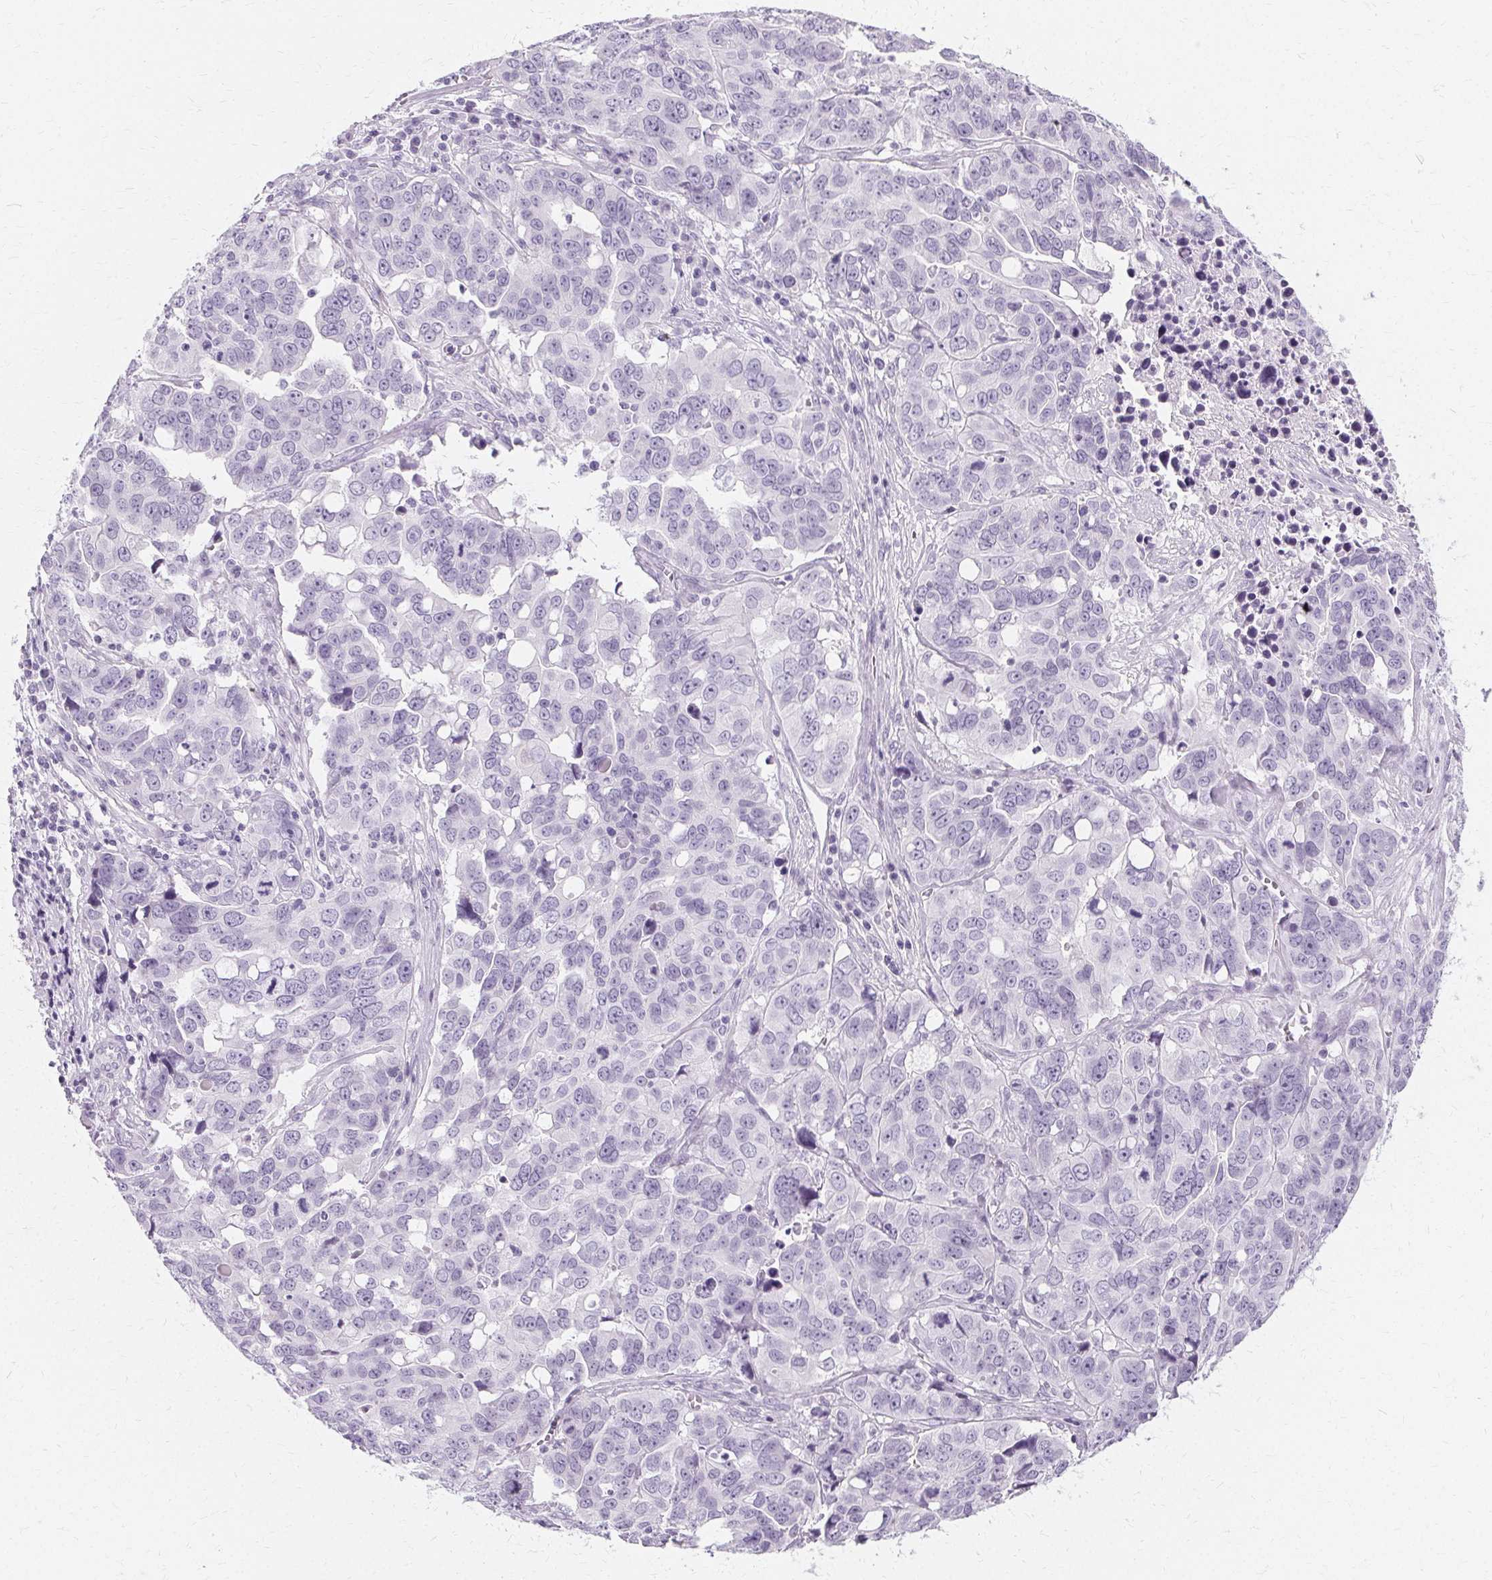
{"staining": {"intensity": "negative", "quantity": "none", "location": "none"}, "tissue": "ovarian cancer", "cell_type": "Tumor cells", "image_type": "cancer", "snomed": [{"axis": "morphology", "description": "Carcinoma, endometroid"}, {"axis": "topography", "description": "Ovary"}], "caption": "Photomicrograph shows no significant protein positivity in tumor cells of ovarian cancer (endometroid carcinoma).", "gene": "KRT6C", "patient": {"sex": "female", "age": 78}}